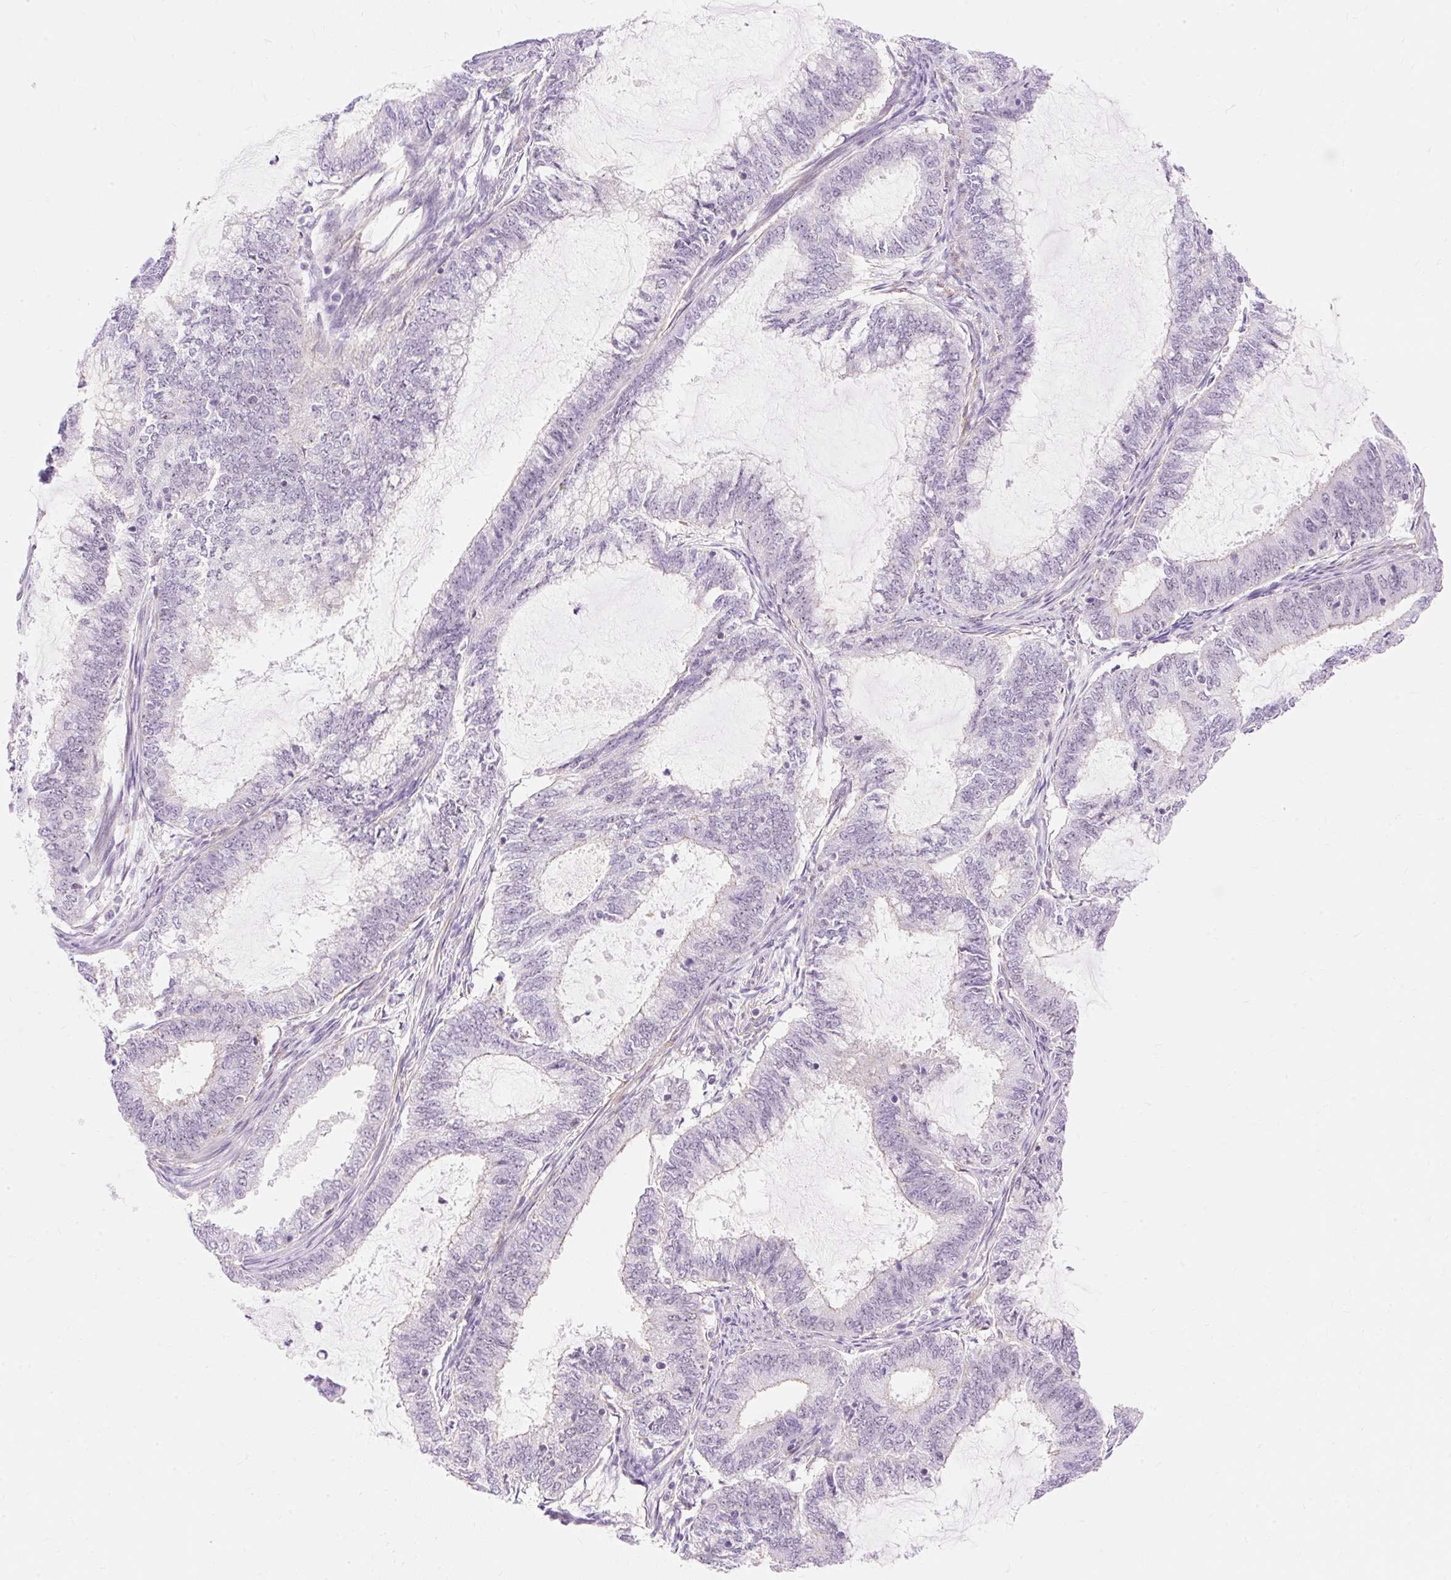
{"staining": {"intensity": "weak", "quantity": "<25%", "location": "nuclear"}, "tissue": "endometrial cancer", "cell_type": "Tumor cells", "image_type": "cancer", "snomed": [{"axis": "morphology", "description": "Adenocarcinoma, NOS"}, {"axis": "topography", "description": "Endometrium"}], "caption": "DAB (3,3'-diaminobenzidine) immunohistochemical staining of endometrial adenocarcinoma demonstrates no significant staining in tumor cells.", "gene": "OBP2A", "patient": {"sex": "female", "age": 51}}